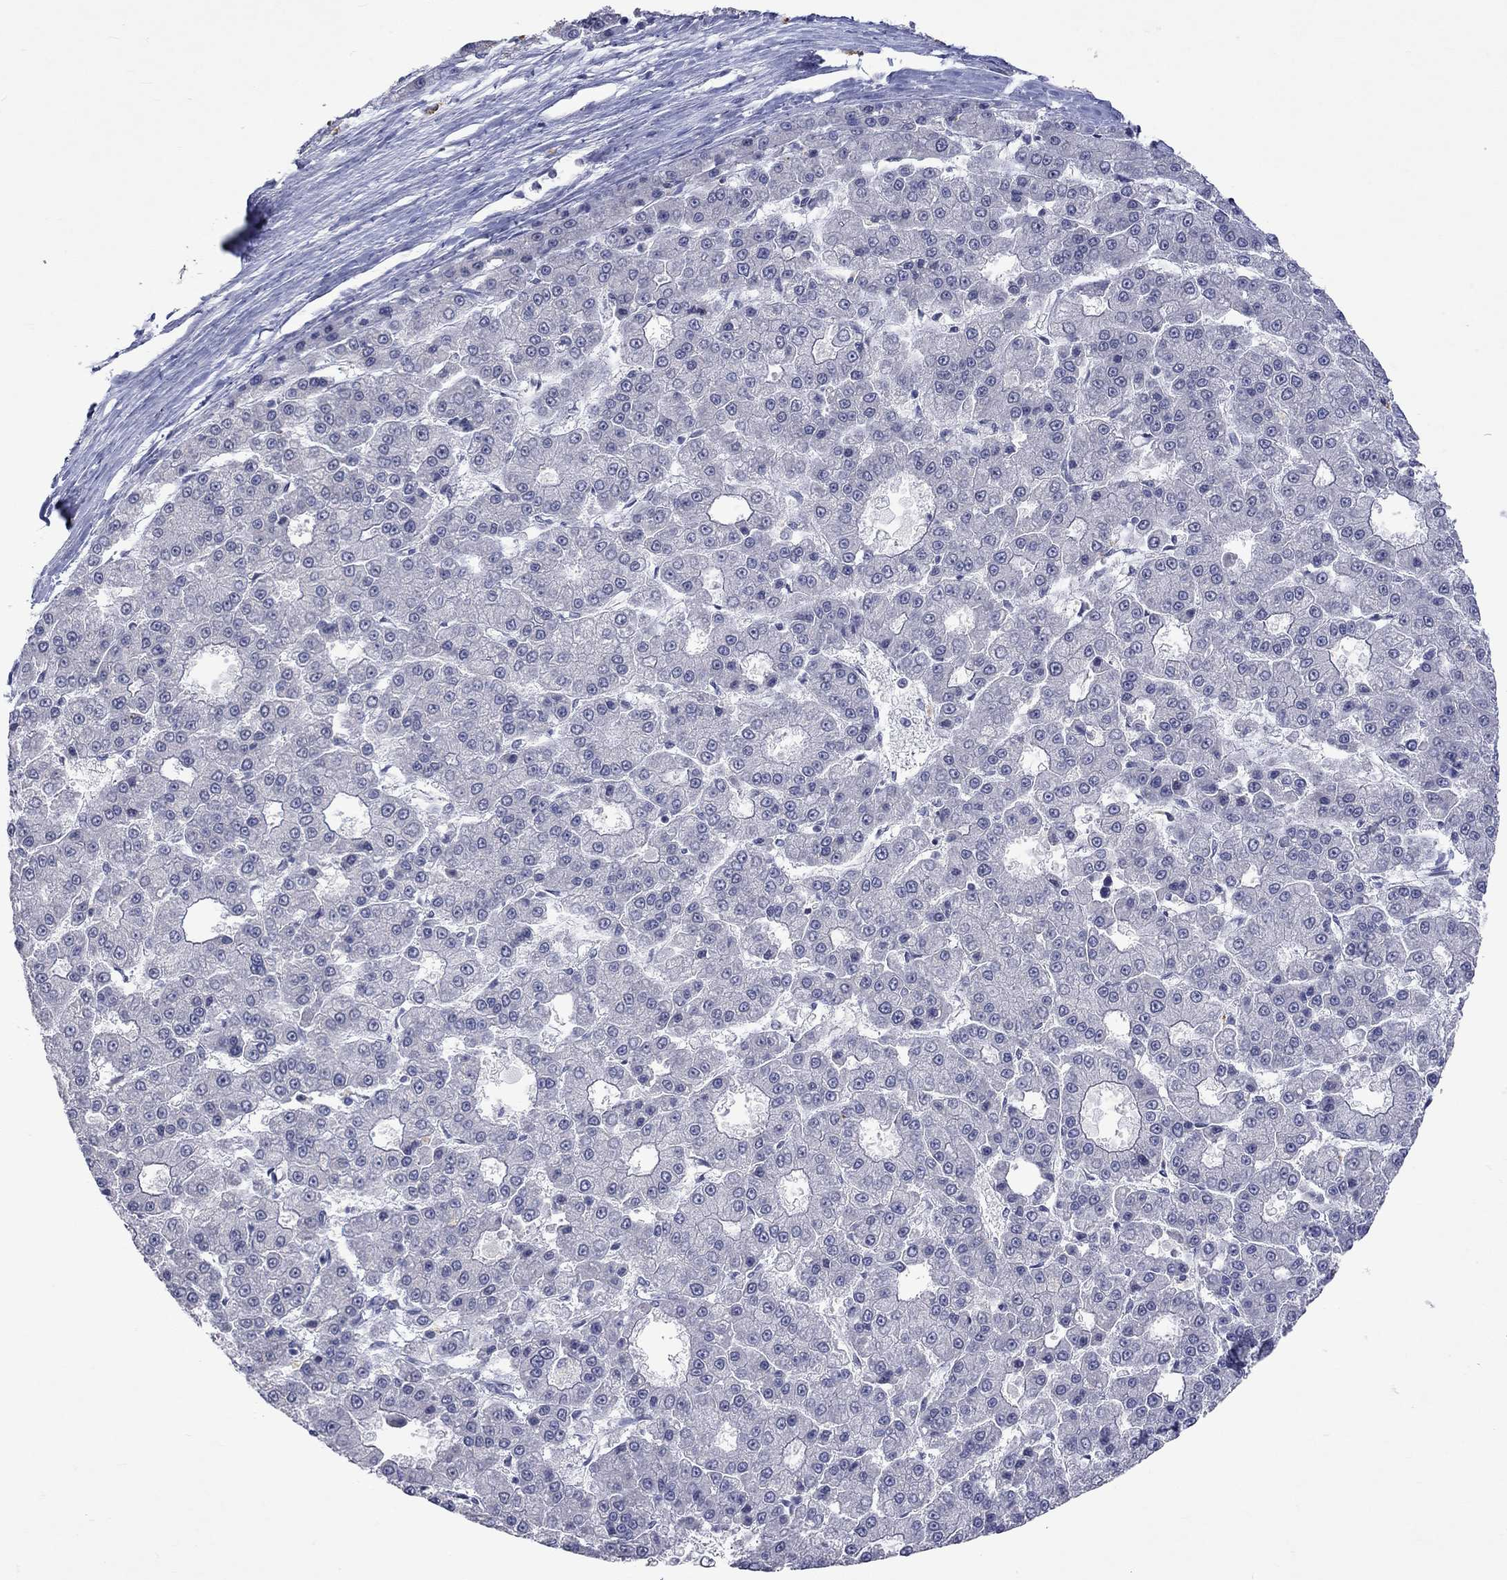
{"staining": {"intensity": "negative", "quantity": "none", "location": "none"}, "tissue": "liver cancer", "cell_type": "Tumor cells", "image_type": "cancer", "snomed": [{"axis": "morphology", "description": "Carcinoma, Hepatocellular, NOS"}, {"axis": "topography", "description": "Liver"}], "caption": "This is an IHC image of human liver cancer. There is no positivity in tumor cells.", "gene": "TMEM143", "patient": {"sex": "male", "age": 70}}